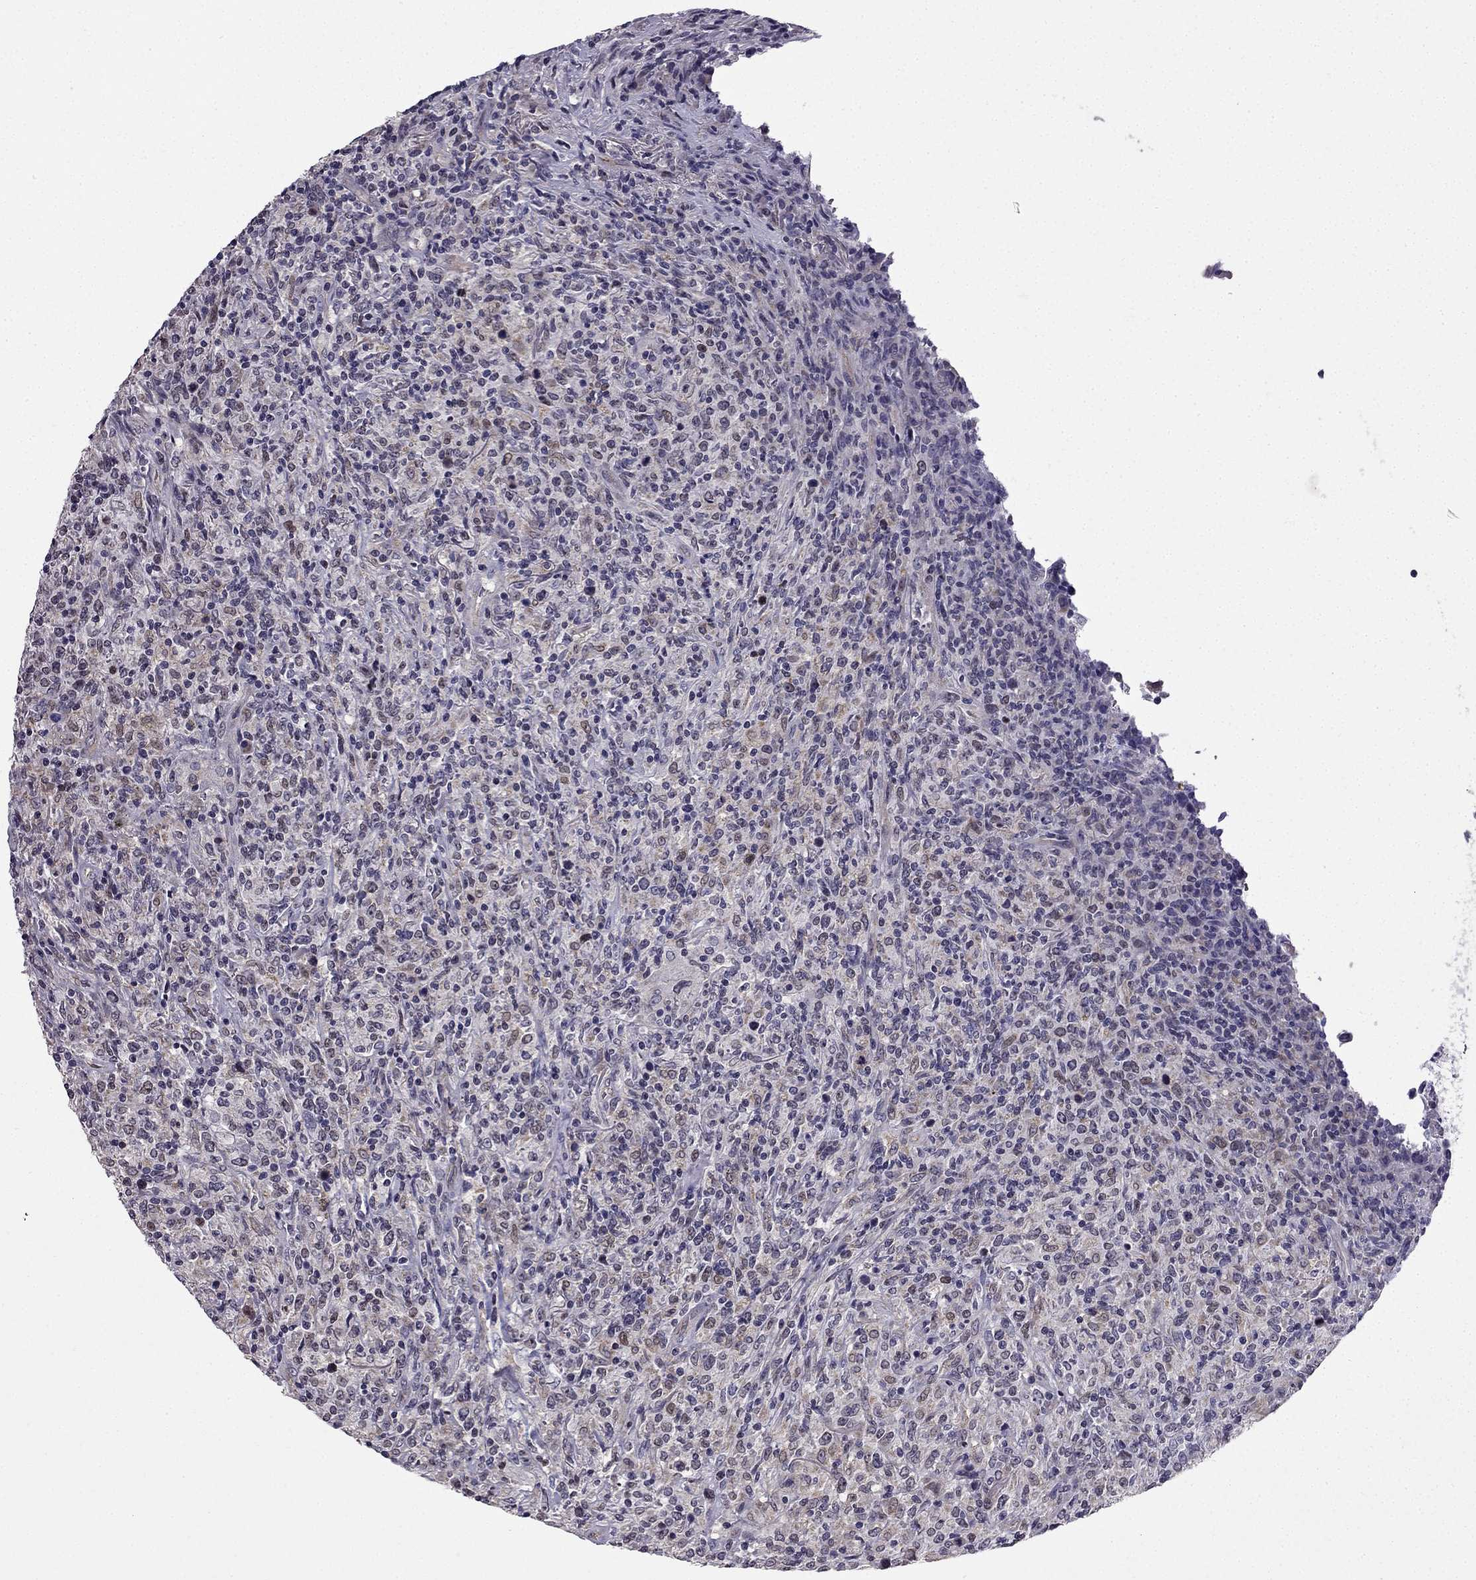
{"staining": {"intensity": "negative", "quantity": "none", "location": "none"}, "tissue": "lymphoma", "cell_type": "Tumor cells", "image_type": "cancer", "snomed": [{"axis": "morphology", "description": "Malignant lymphoma, non-Hodgkin's type, High grade"}, {"axis": "topography", "description": "Lung"}], "caption": "Immunohistochemical staining of lymphoma displays no significant staining in tumor cells. Nuclei are stained in blue.", "gene": "SLC6A2", "patient": {"sex": "male", "age": 79}}